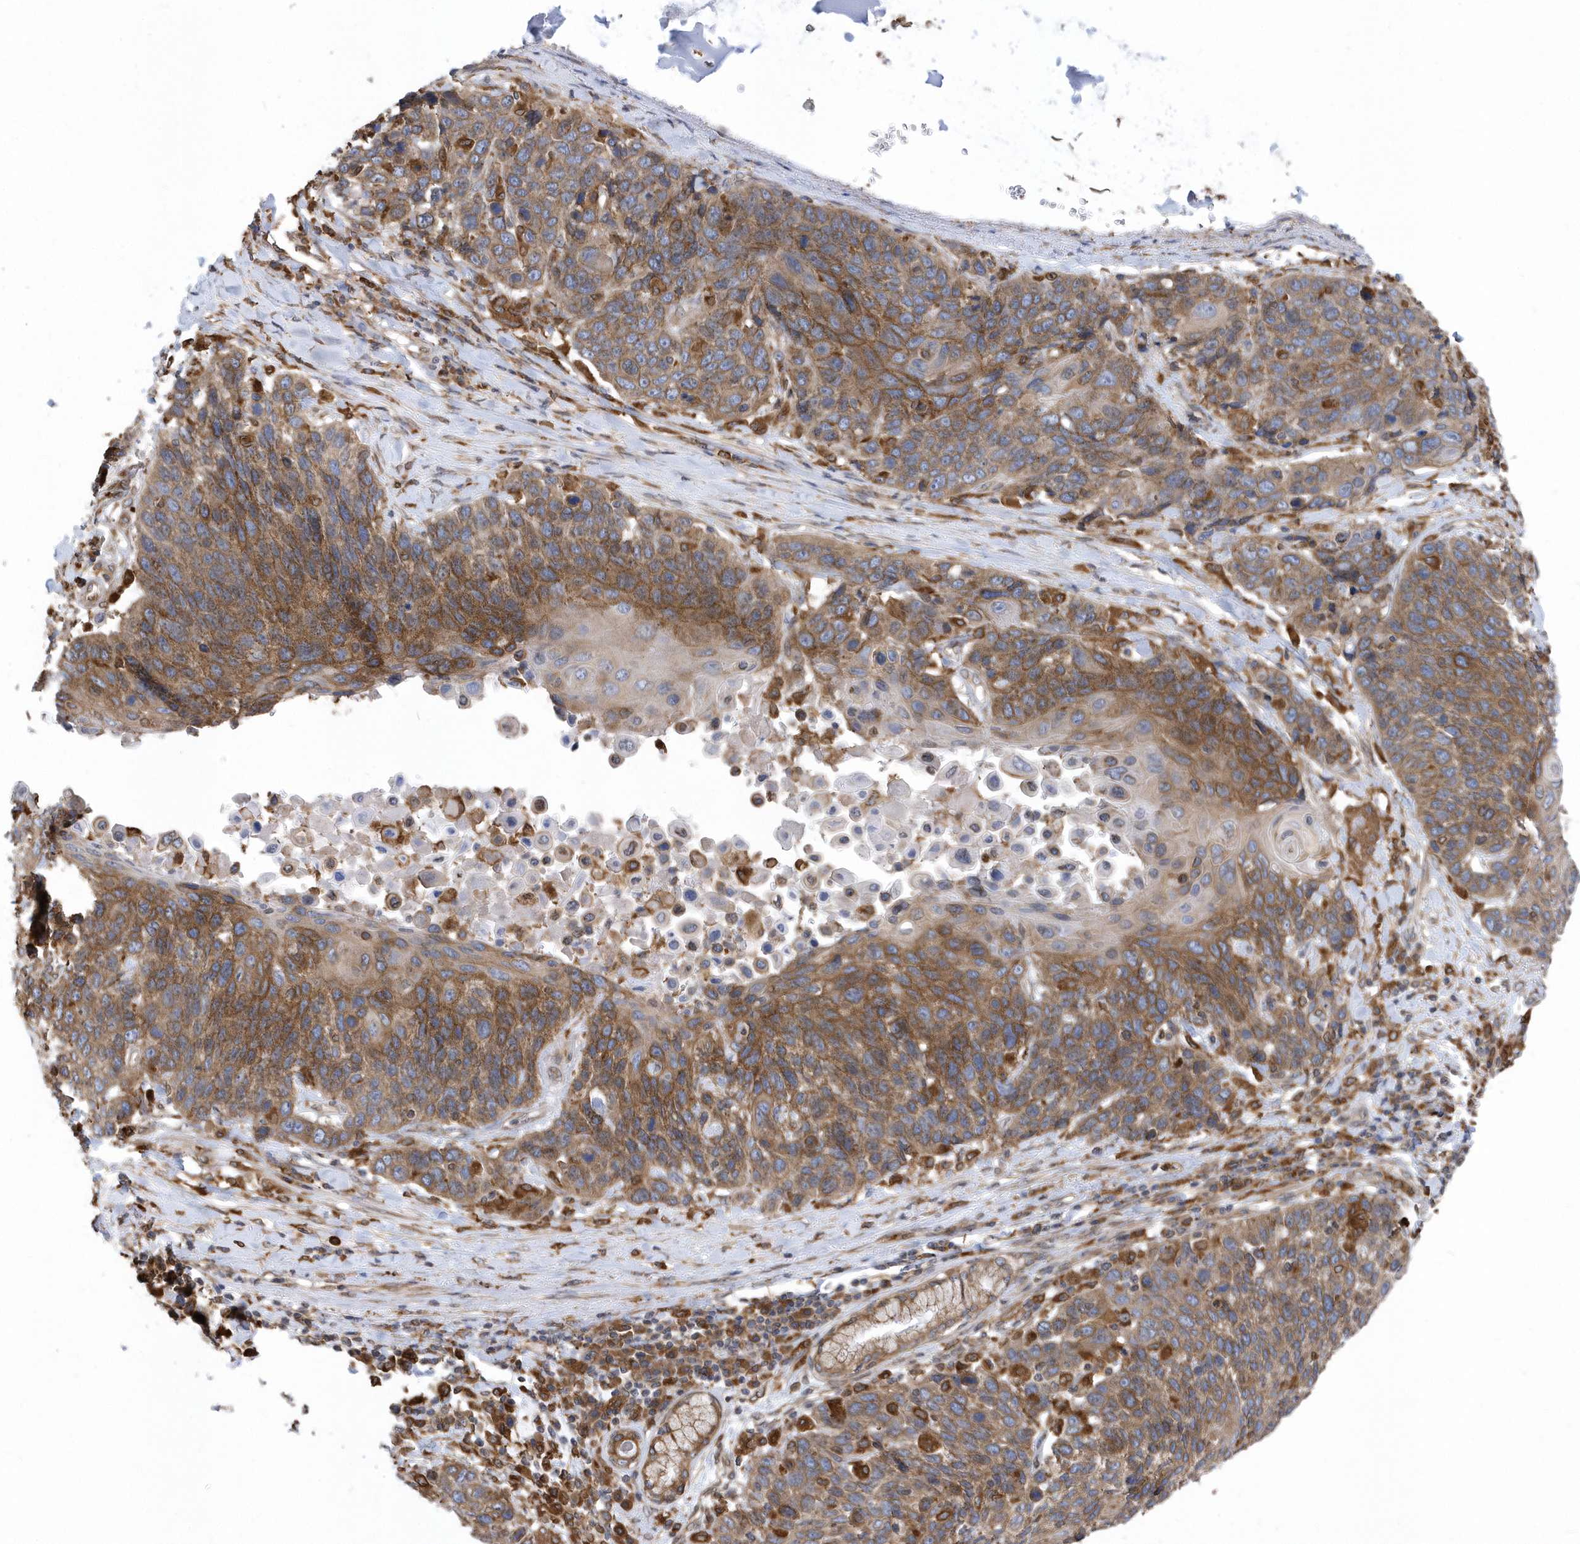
{"staining": {"intensity": "moderate", "quantity": ">75%", "location": "cytoplasmic/membranous"}, "tissue": "lung cancer", "cell_type": "Tumor cells", "image_type": "cancer", "snomed": [{"axis": "morphology", "description": "Squamous cell carcinoma, NOS"}, {"axis": "topography", "description": "Lung"}], "caption": "Protein staining displays moderate cytoplasmic/membranous positivity in about >75% of tumor cells in lung cancer.", "gene": "VAMP7", "patient": {"sex": "male", "age": 66}}